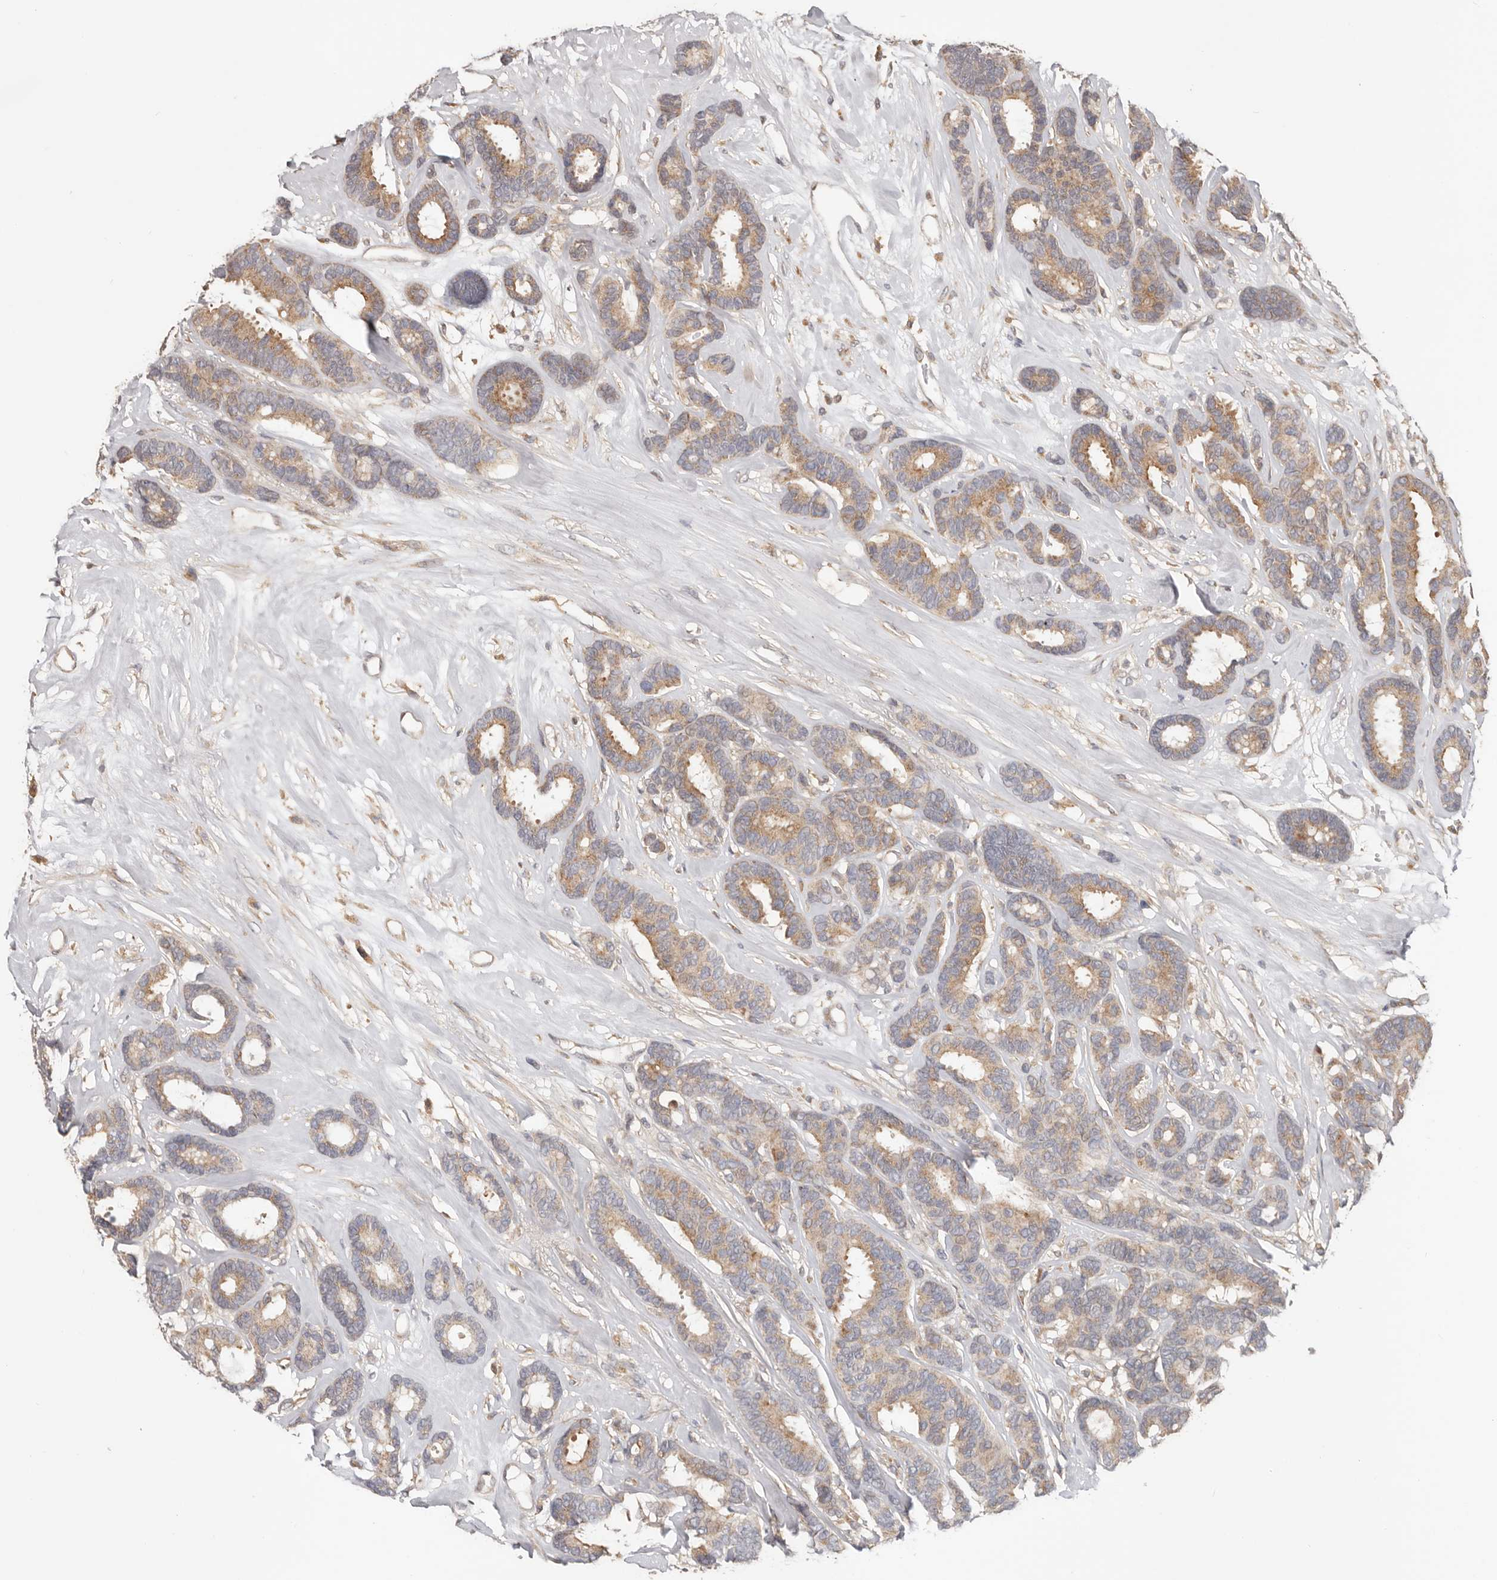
{"staining": {"intensity": "moderate", "quantity": ">75%", "location": "cytoplasmic/membranous"}, "tissue": "breast cancer", "cell_type": "Tumor cells", "image_type": "cancer", "snomed": [{"axis": "morphology", "description": "Duct carcinoma"}, {"axis": "topography", "description": "Breast"}], "caption": "This is an image of immunohistochemistry (IHC) staining of invasive ductal carcinoma (breast), which shows moderate expression in the cytoplasmic/membranous of tumor cells.", "gene": "LRP6", "patient": {"sex": "female", "age": 87}}